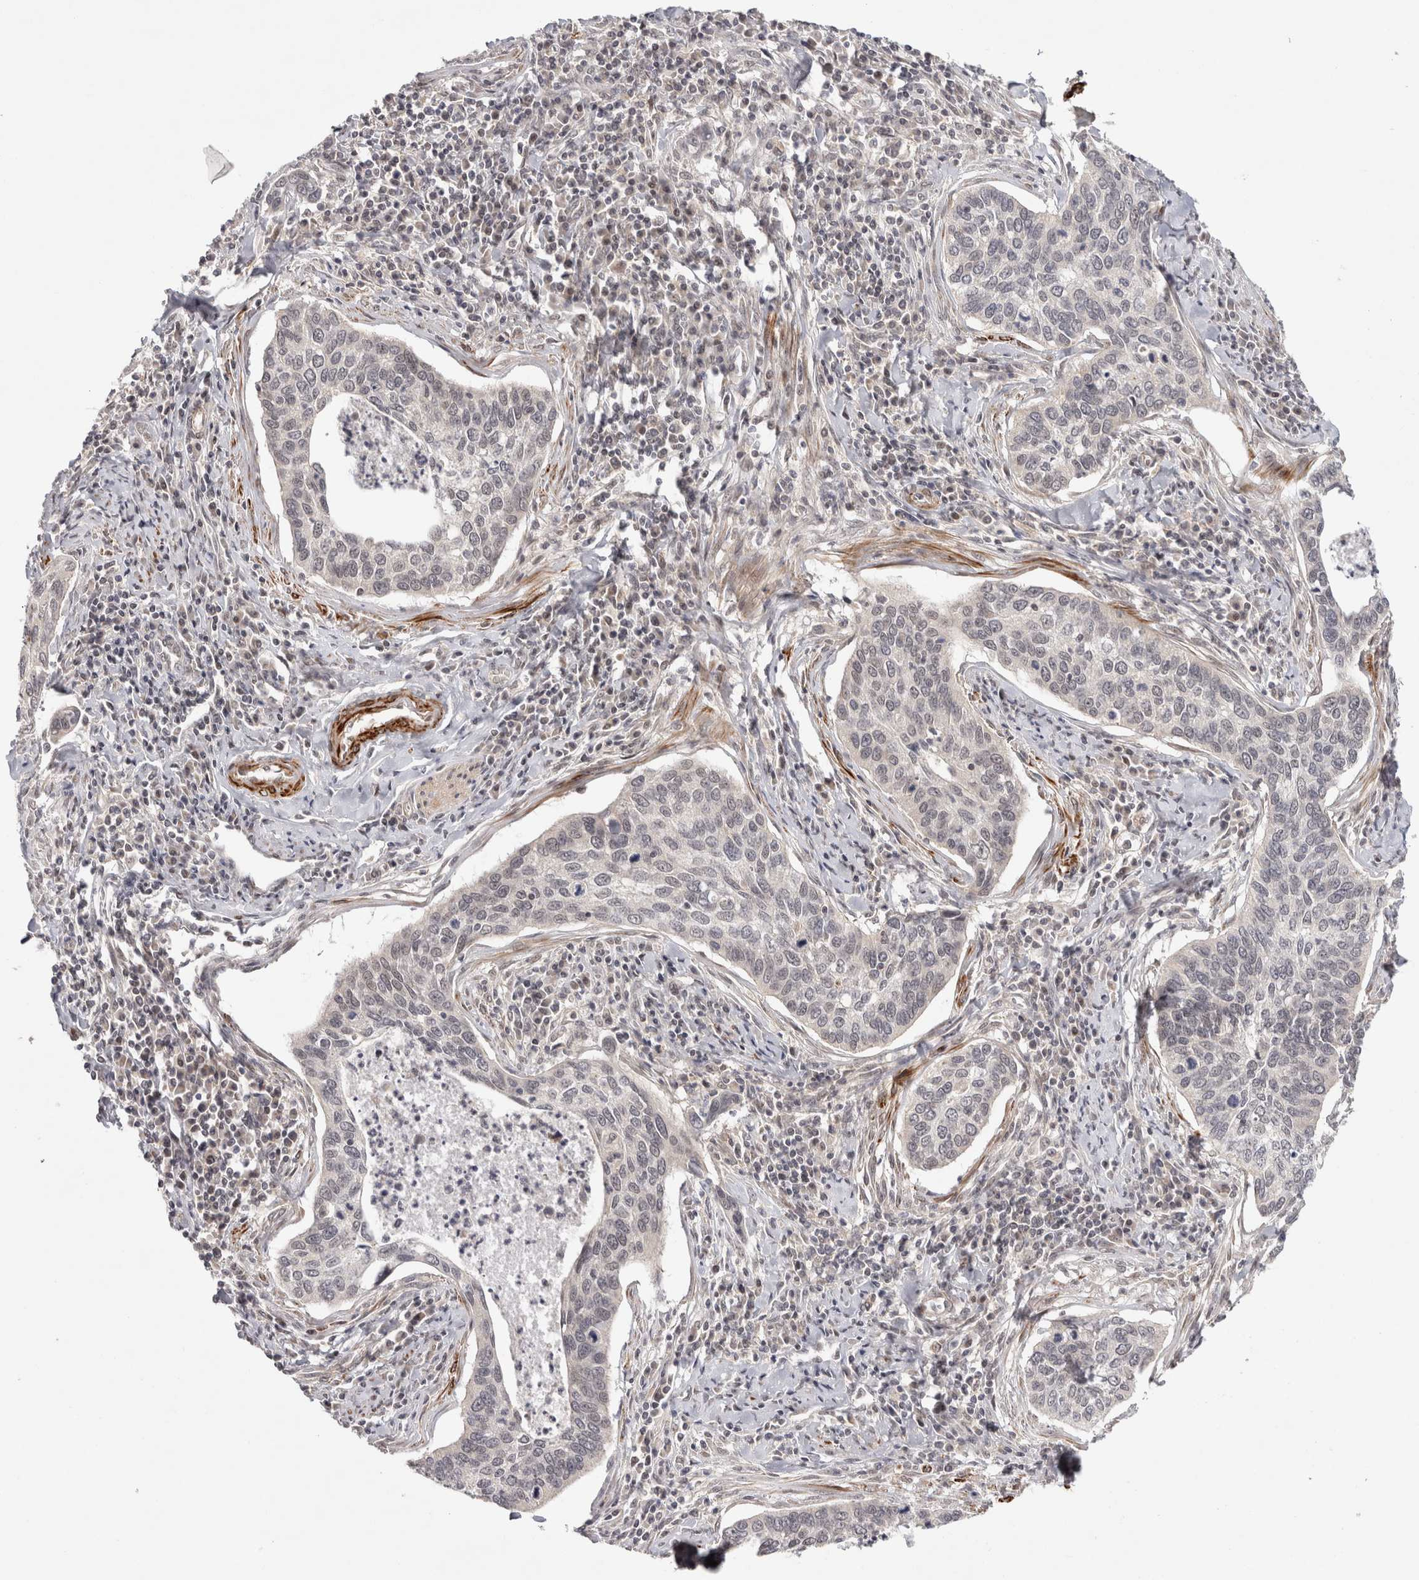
{"staining": {"intensity": "weak", "quantity": "<25%", "location": "cytoplasmic/membranous,nuclear"}, "tissue": "cervical cancer", "cell_type": "Tumor cells", "image_type": "cancer", "snomed": [{"axis": "morphology", "description": "Squamous cell carcinoma, NOS"}, {"axis": "topography", "description": "Cervix"}], "caption": "Cervical cancer (squamous cell carcinoma) was stained to show a protein in brown. There is no significant expression in tumor cells.", "gene": "ZNF318", "patient": {"sex": "female", "age": 53}}